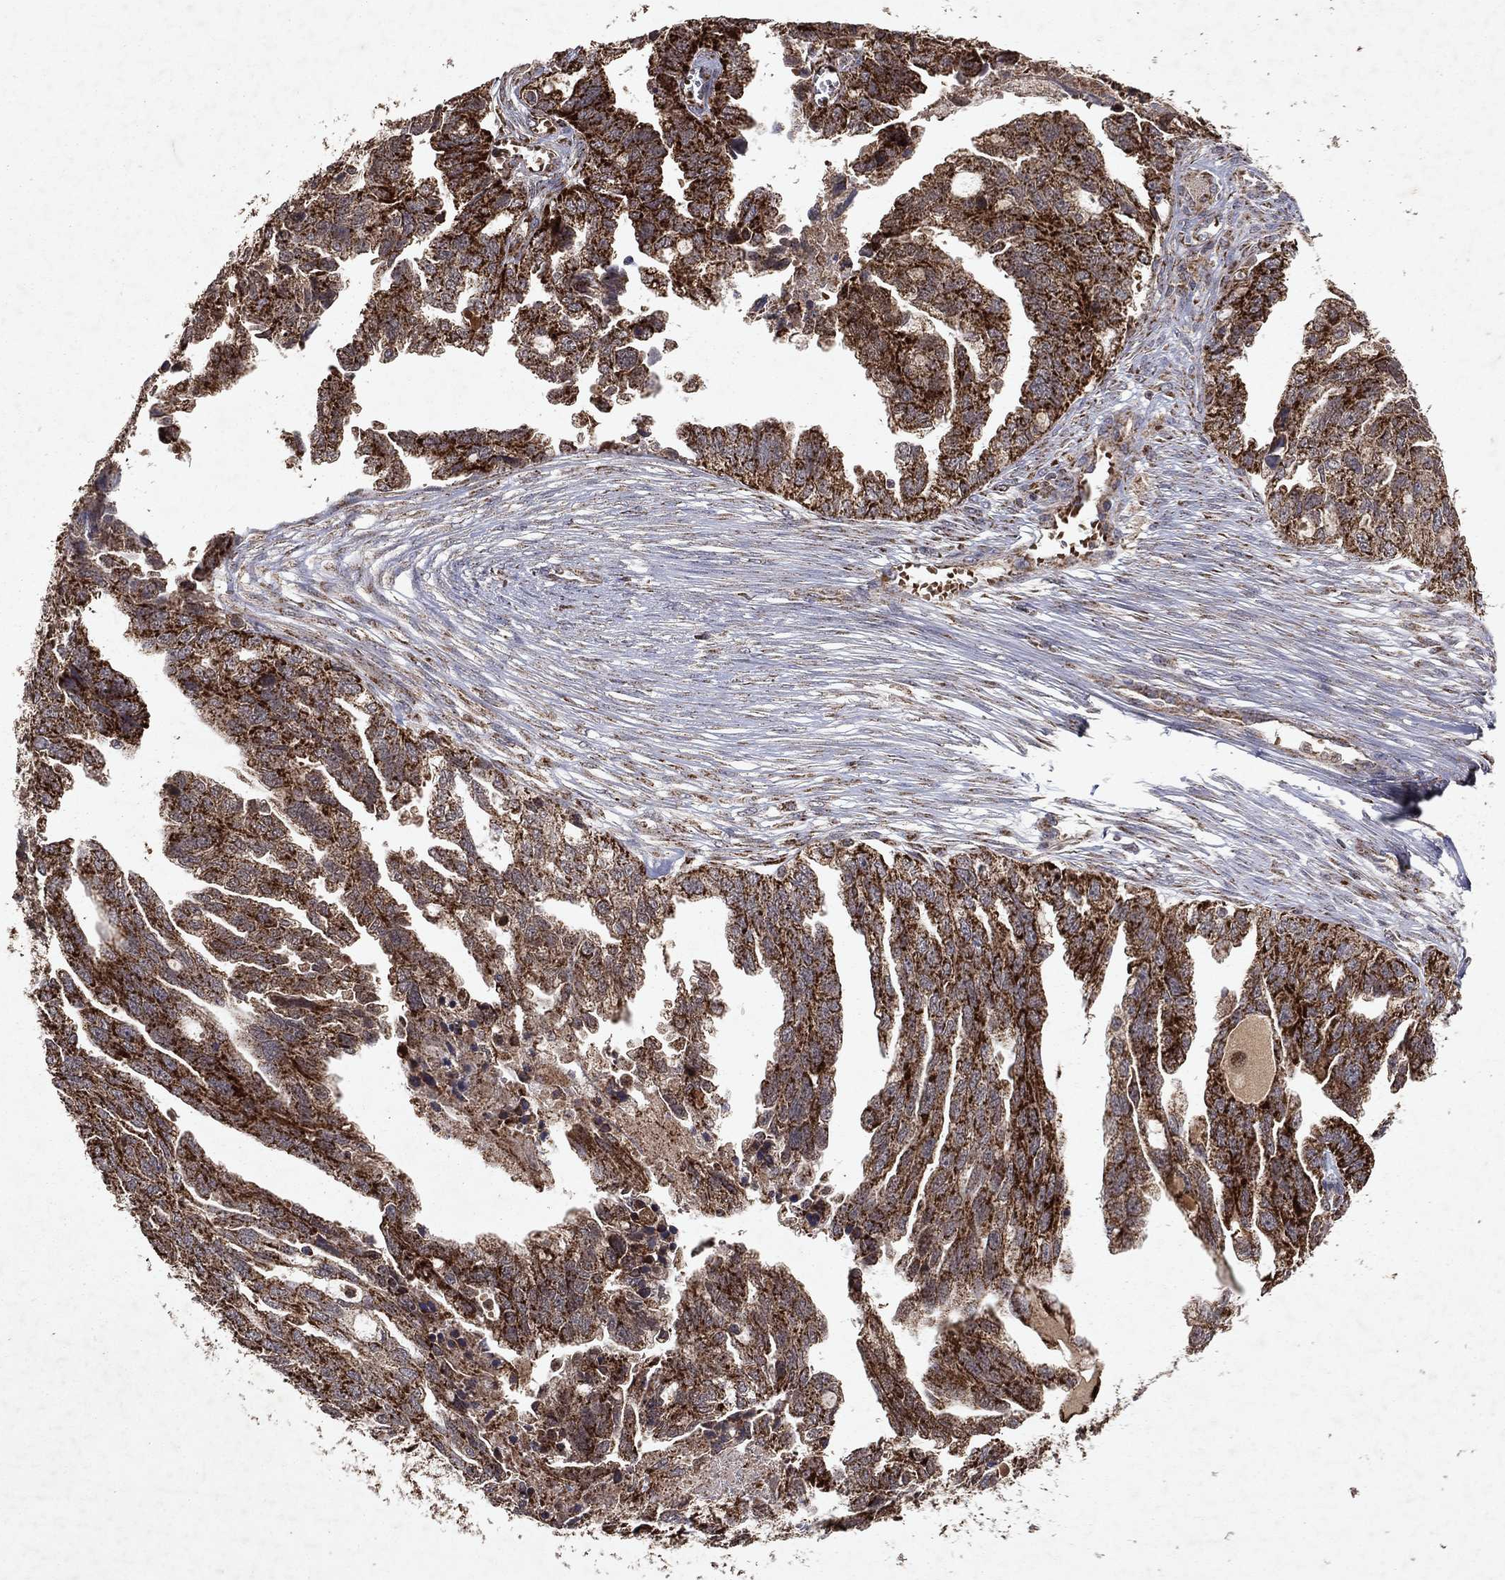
{"staining": {"intensity": "strong", "quantity": ">75%", "location": "cytoplasmic/membranous"}, "tissue": "ovarian cancer", "cell_type": "Tumor cells", "image_type": "cancer", "snomed": [{"axis": "morphology", "description": "Cystadenocarcinoma, serous, NOS"}, {"axis": "topography", "description": "Ovary"}], "caption": "IHC histopathology image of serous cystadenocarcinoma (ovarian) stained for a protein (brown), which displays high levels of strong cytoplasmic/membranous expression in about >75% of tumor cells.", "gene": "PYROXD2", "patient": {"sex": "female", "age": 51}}